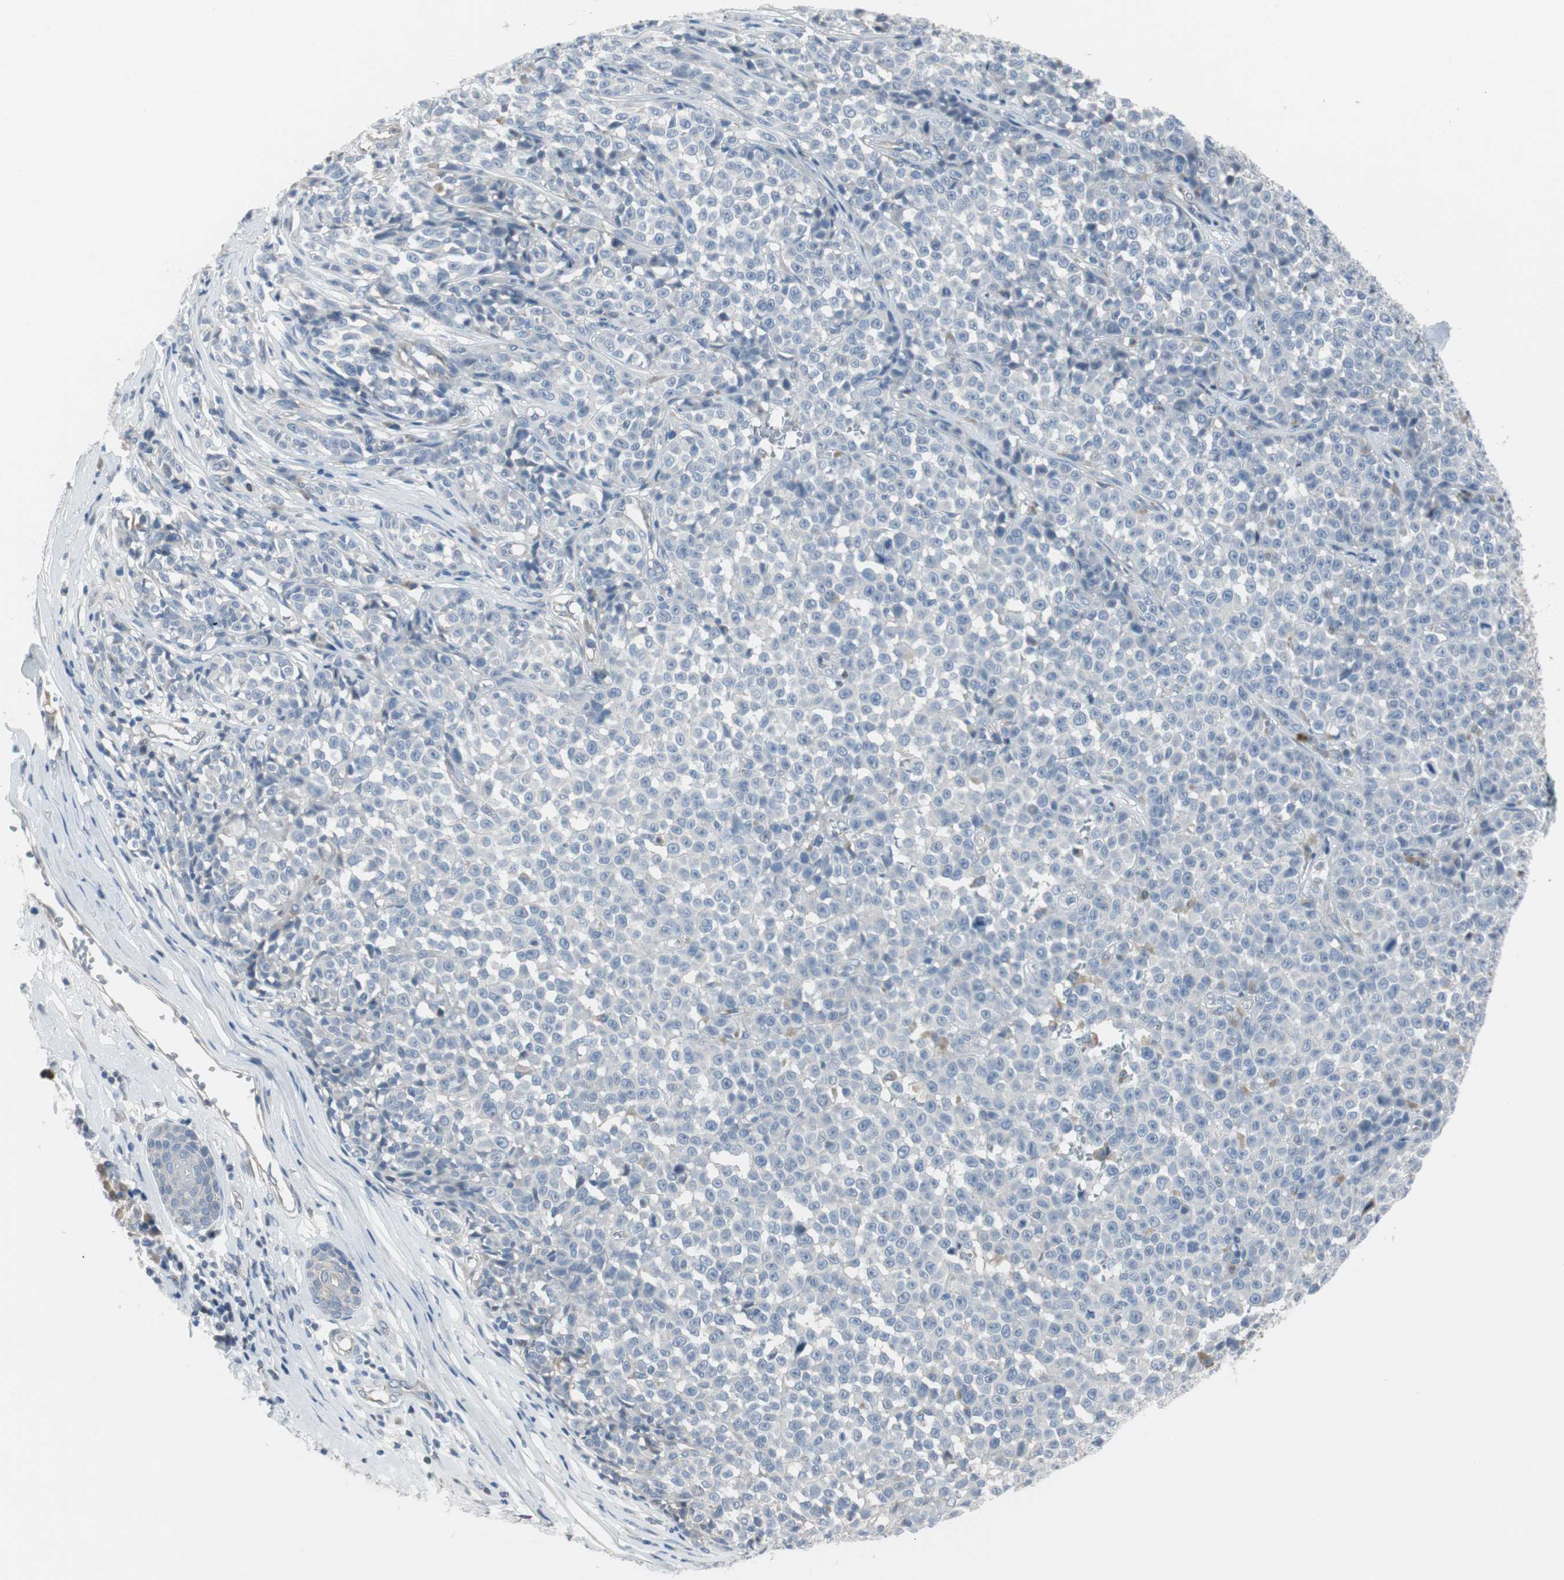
{"staining": {"intensity": "negative", "quantity": "none", "location": "none"}, "tissue": "melanoma", "cell_type": "Tumor cells", "image_type": "cancer", "snomed": [{"axis": "morphology", "description": "Malignant melanoma, NOS"}, {"axis": "topography", "description": "Skin"}], "caption": "DAB (3,3'-diaminobenzidine) immunohistochemical staining of human melanoma shows no significant staining in tumor cells.", "gene": "PIGR", "patient": {"sex": "female", "age": 82}}